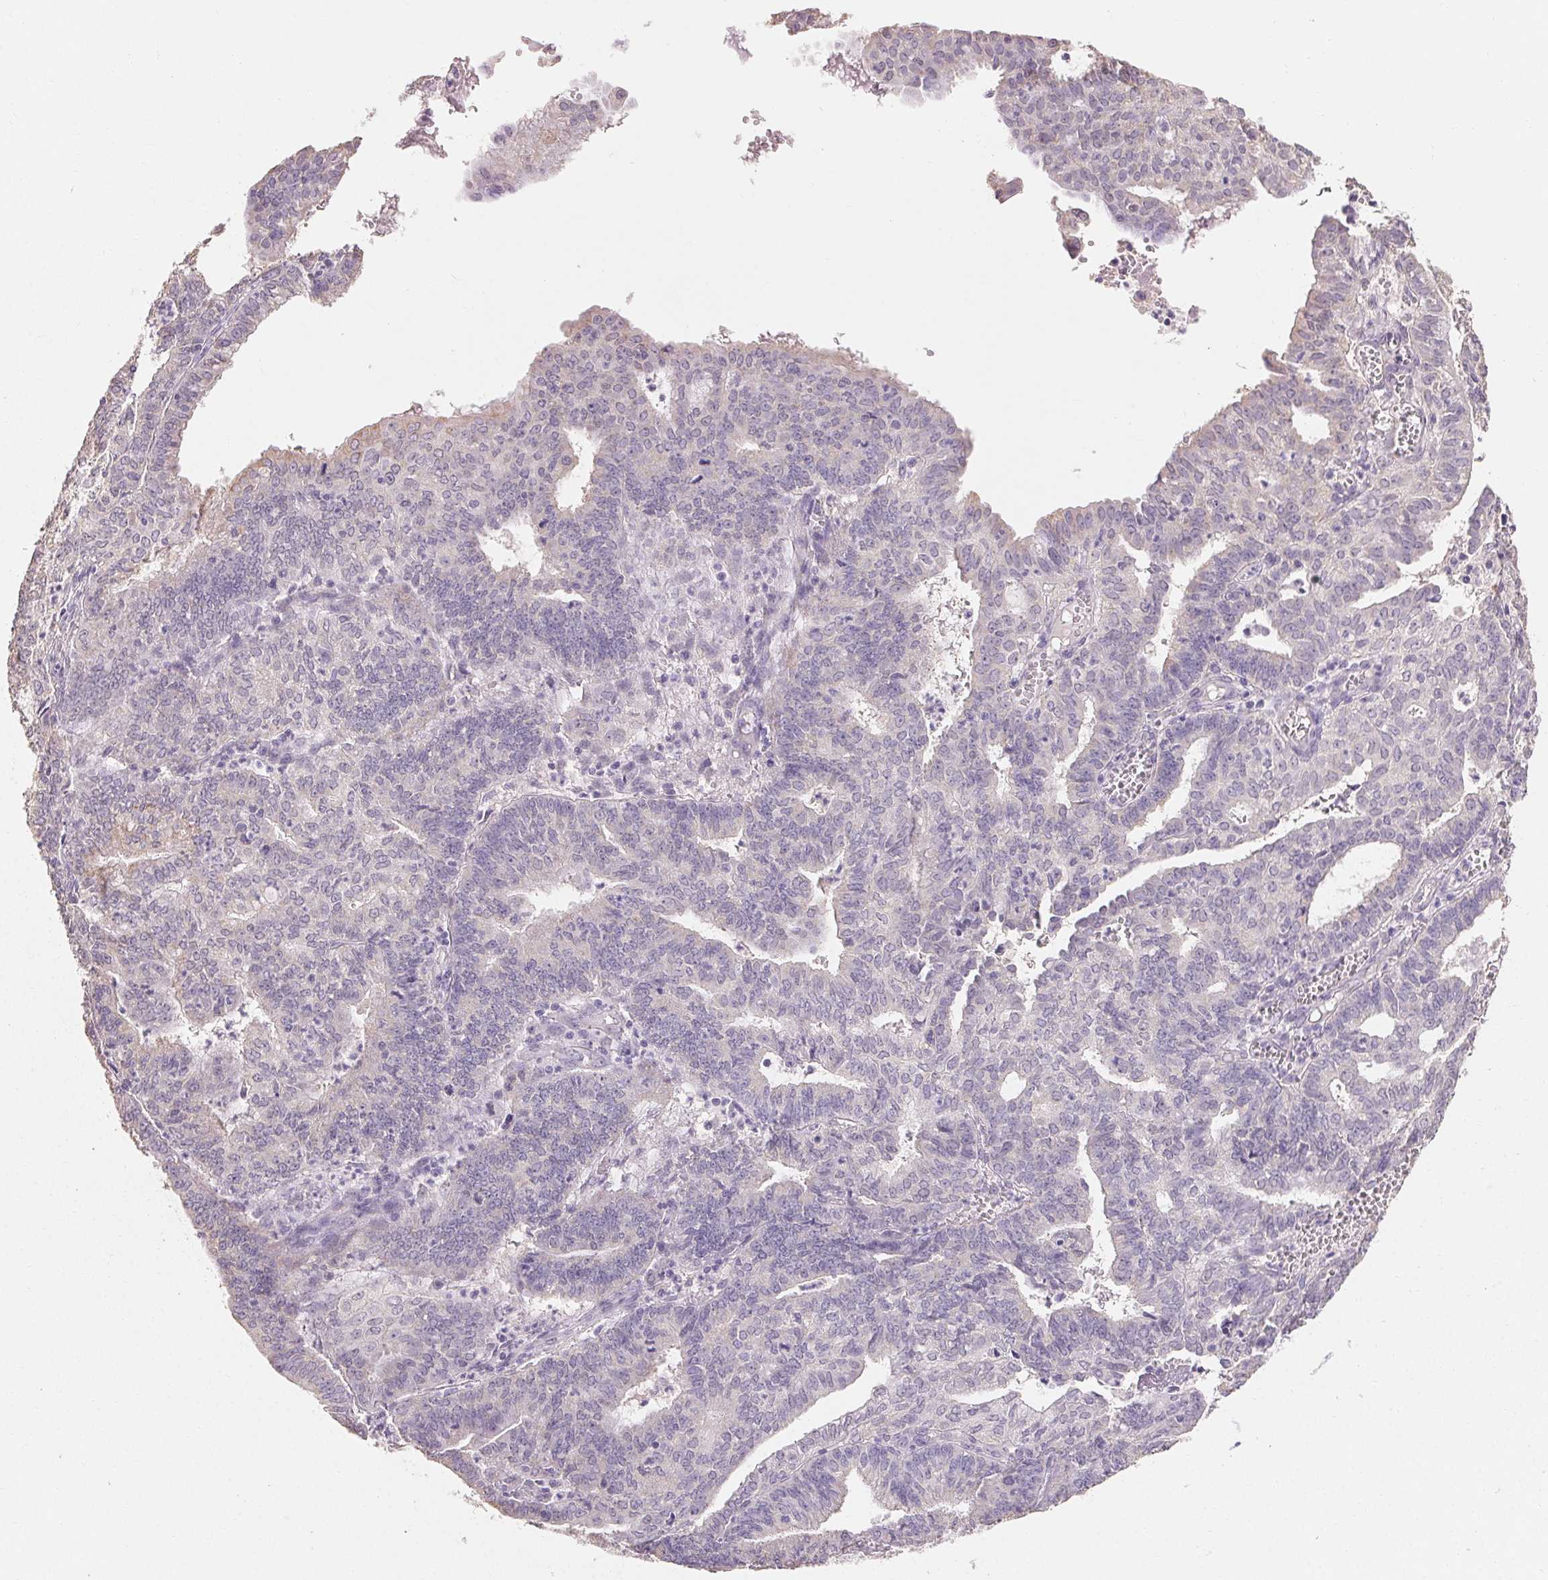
{"staining": {"intensity": "negative", "quantity": "none", "location": "none"}, "tissue": "endometrial cancer", "cell_type": "Tumor cells", "image_type": "cancer", "snomed": [{"axis": "morphology", "description": "Adenocarcinoma, NOS"}, {"axis": "topography", "description": "Endometrium"}], "caption": "The image displays no significant expression in tumor cells of endometrial cancer.", "gene": "MAP7D2", "patient": {"sex": "female", "age": 61}}